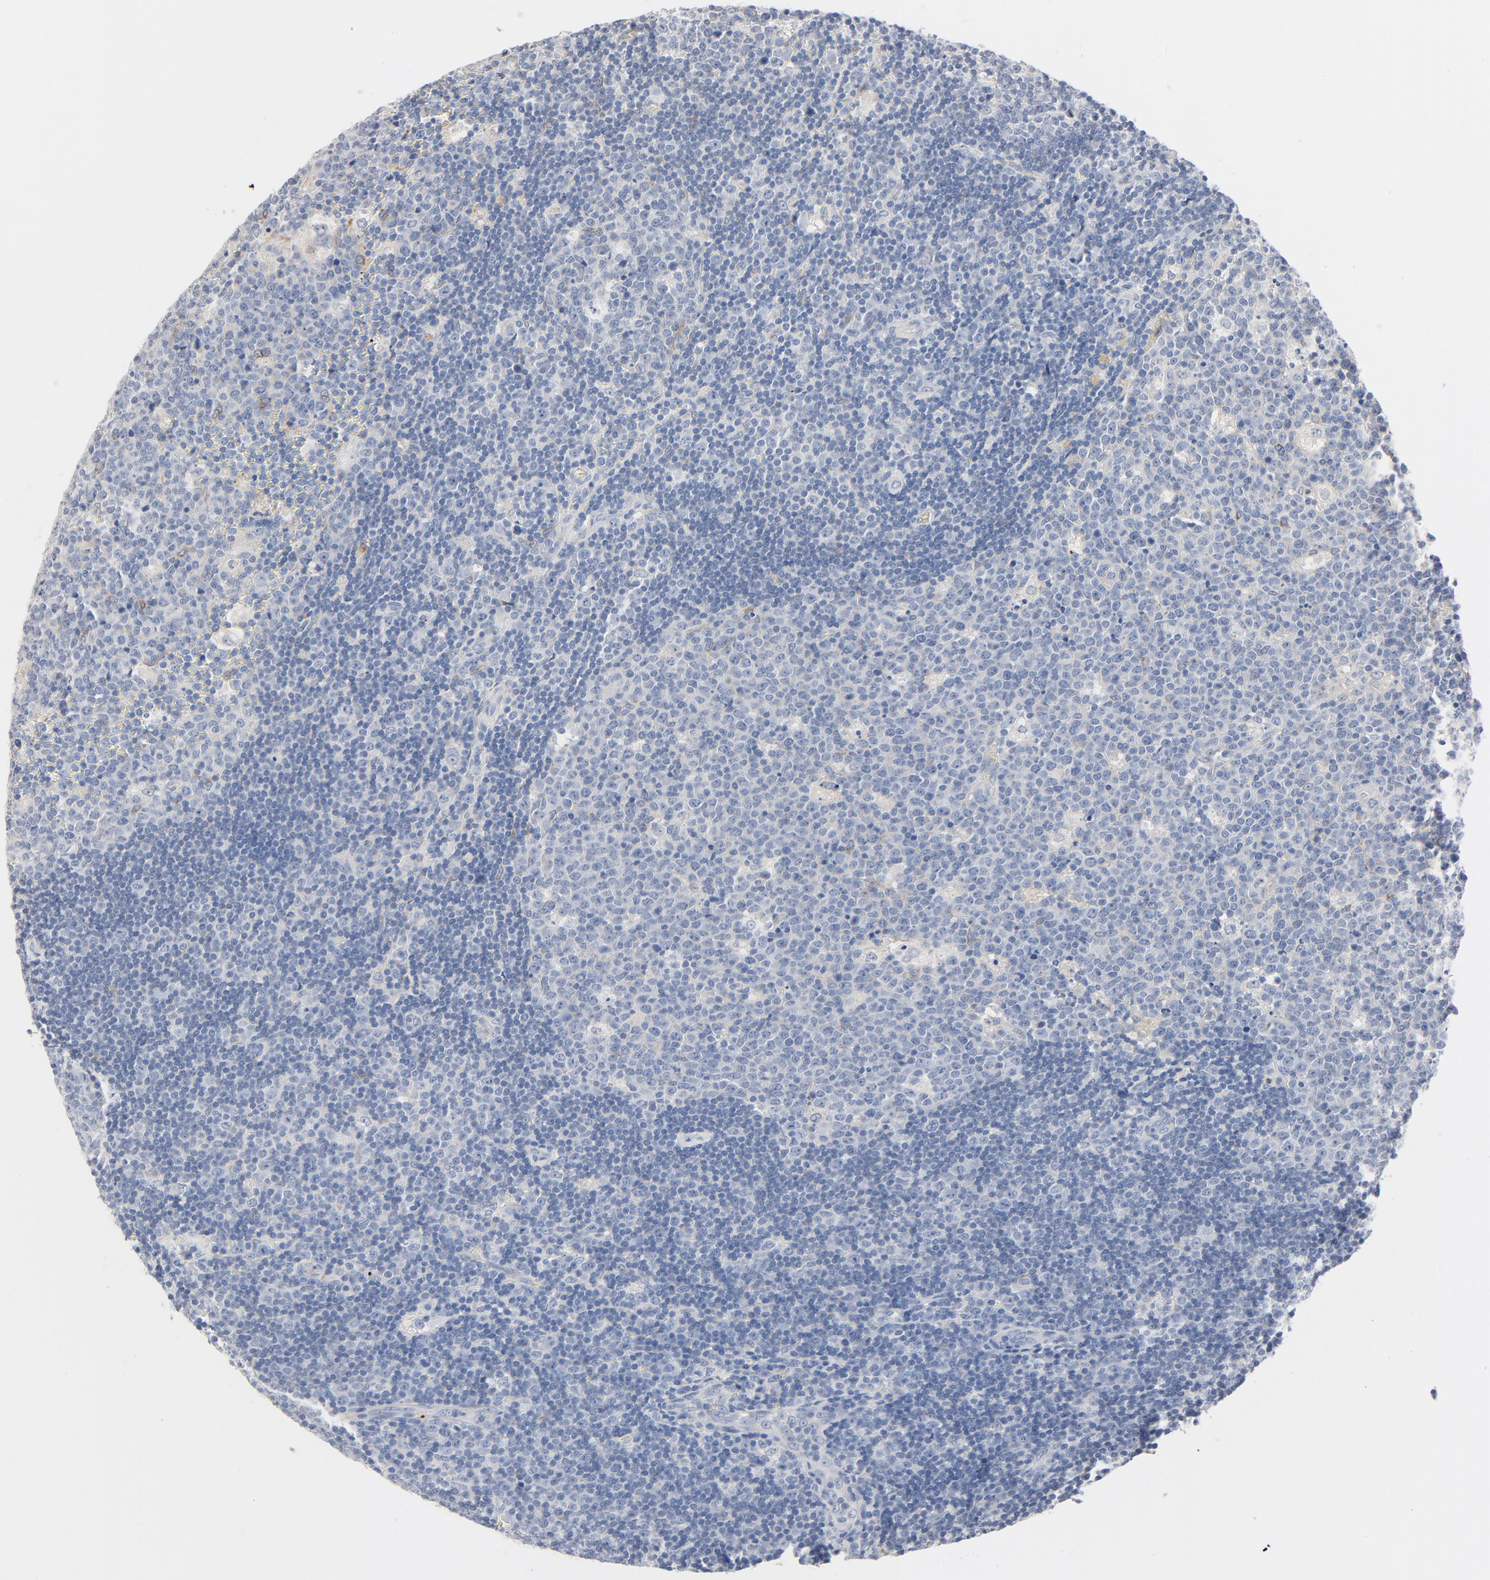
{"staining": {"intensity": "moderate", "quantity": "<25%", "location": "cytoplasmic/membranous"}, "tissue": "lymph node", "cell_type": "Germinal center cells", "image_type": "normal", "snomed": [{"axis": "morphology", "description": "Normal tissue, NOS"}, {"axis": "topography", "description": "Lymph node"}, {"axis": "topography", "description": "Salivary gland"}], "caption": "A brown stain shows moderate cytoplasmic/membranous expression of a protein in germinal center cells of unremarkable human lymph node. Using DAB (brown) and hematoxylin (blue) stains, captured at high magnification using brightfield microscopy.", "gene": "IFT43", "patient": {"sex": "male", "age": 8}}